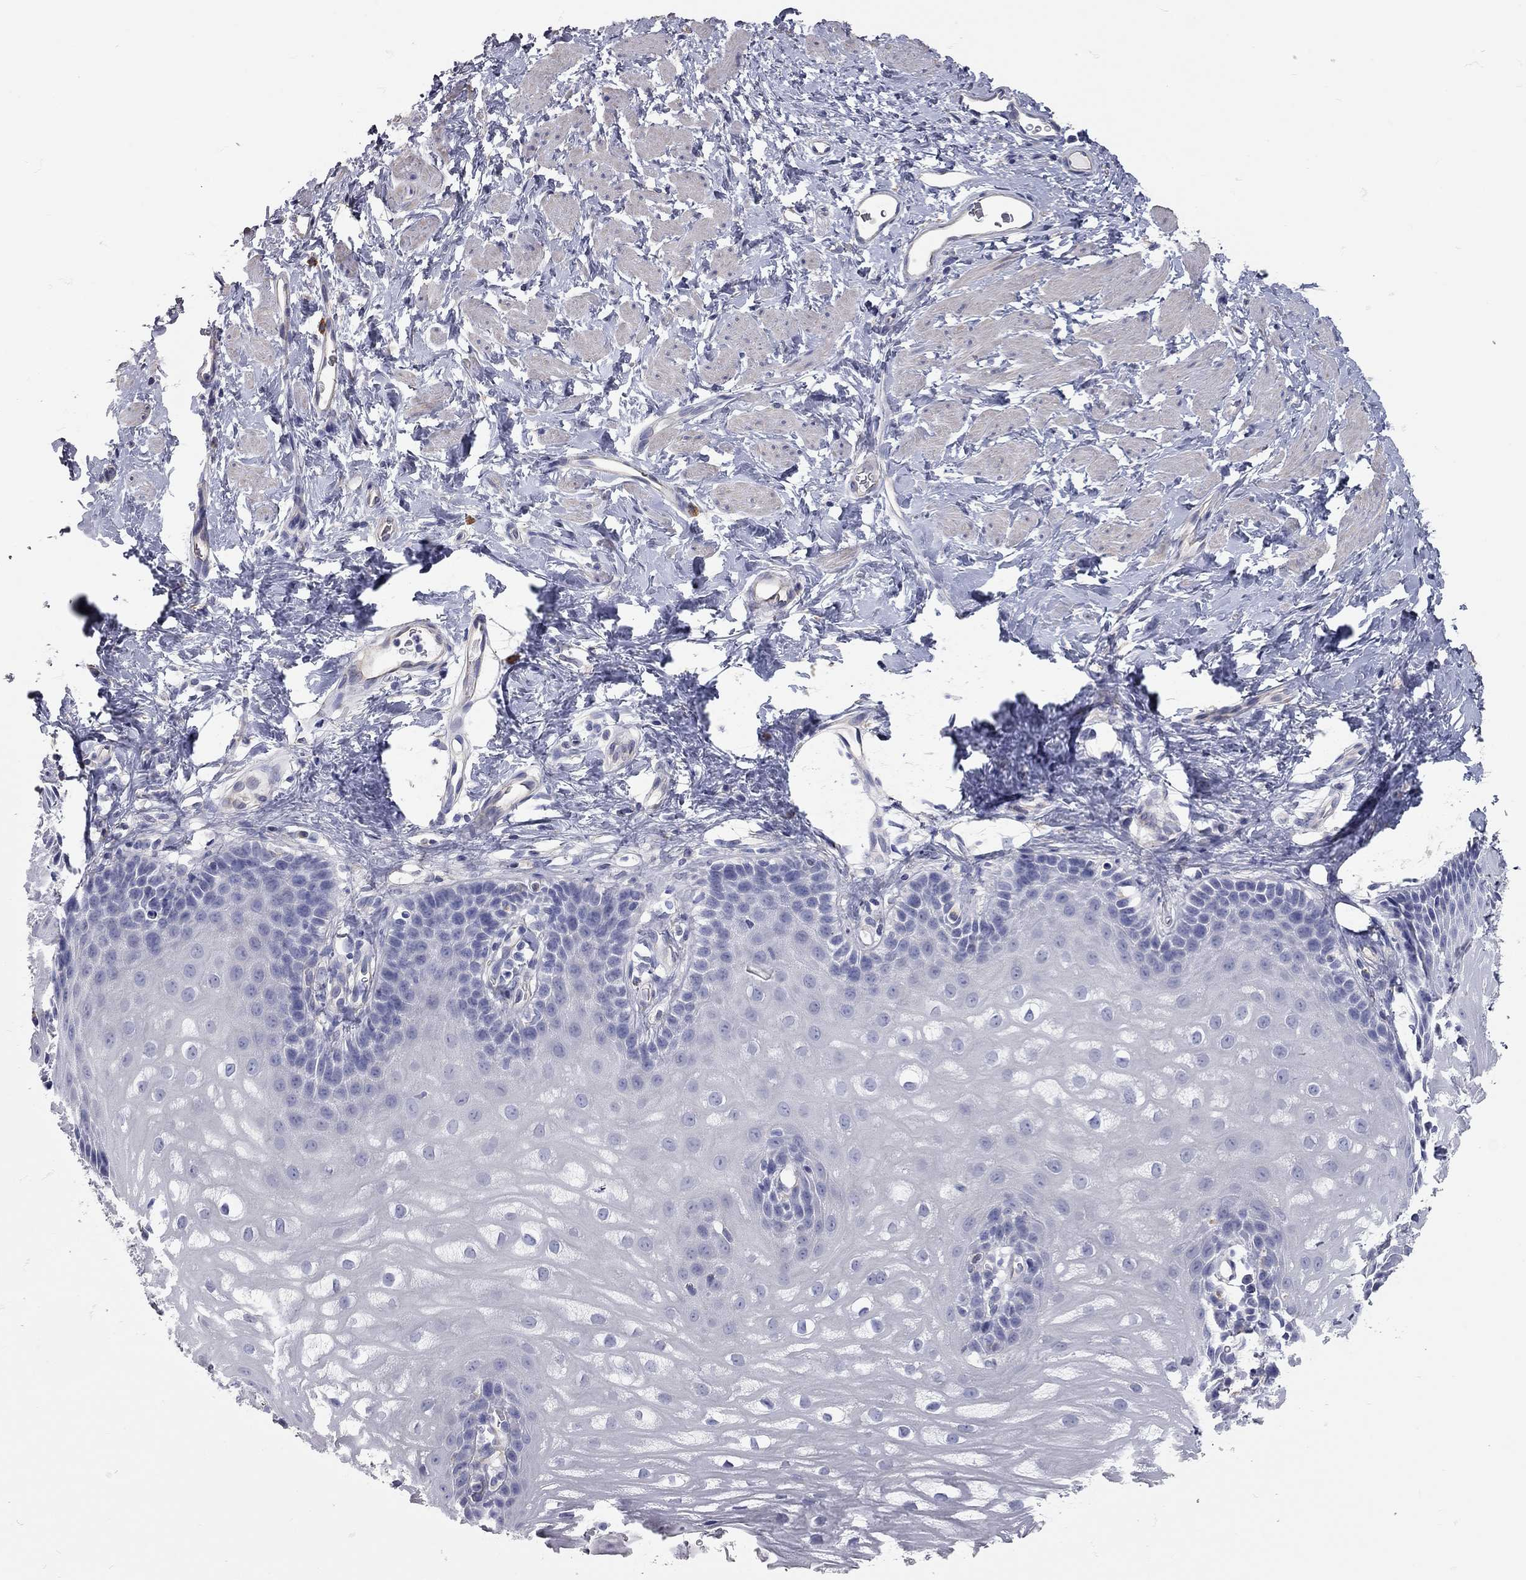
{"staining": {"intensity": "negative", "quantity": "none", "location": "none"}, "tissue": "esophagus", "cell_type": "Squamous epithelial cells", "image_type": "normal", "snomed": [{"axis": "morphology", "description": "Normal tissue, NOS"}, {"axis": "topography", "description": "Esophagus"}], "caption": "Image shows no significant protein staining in squamous epithelial cells of unremarkable esophagus.", "gene": "C10orf90", "patient": {"sex": "male", "age": 64}}